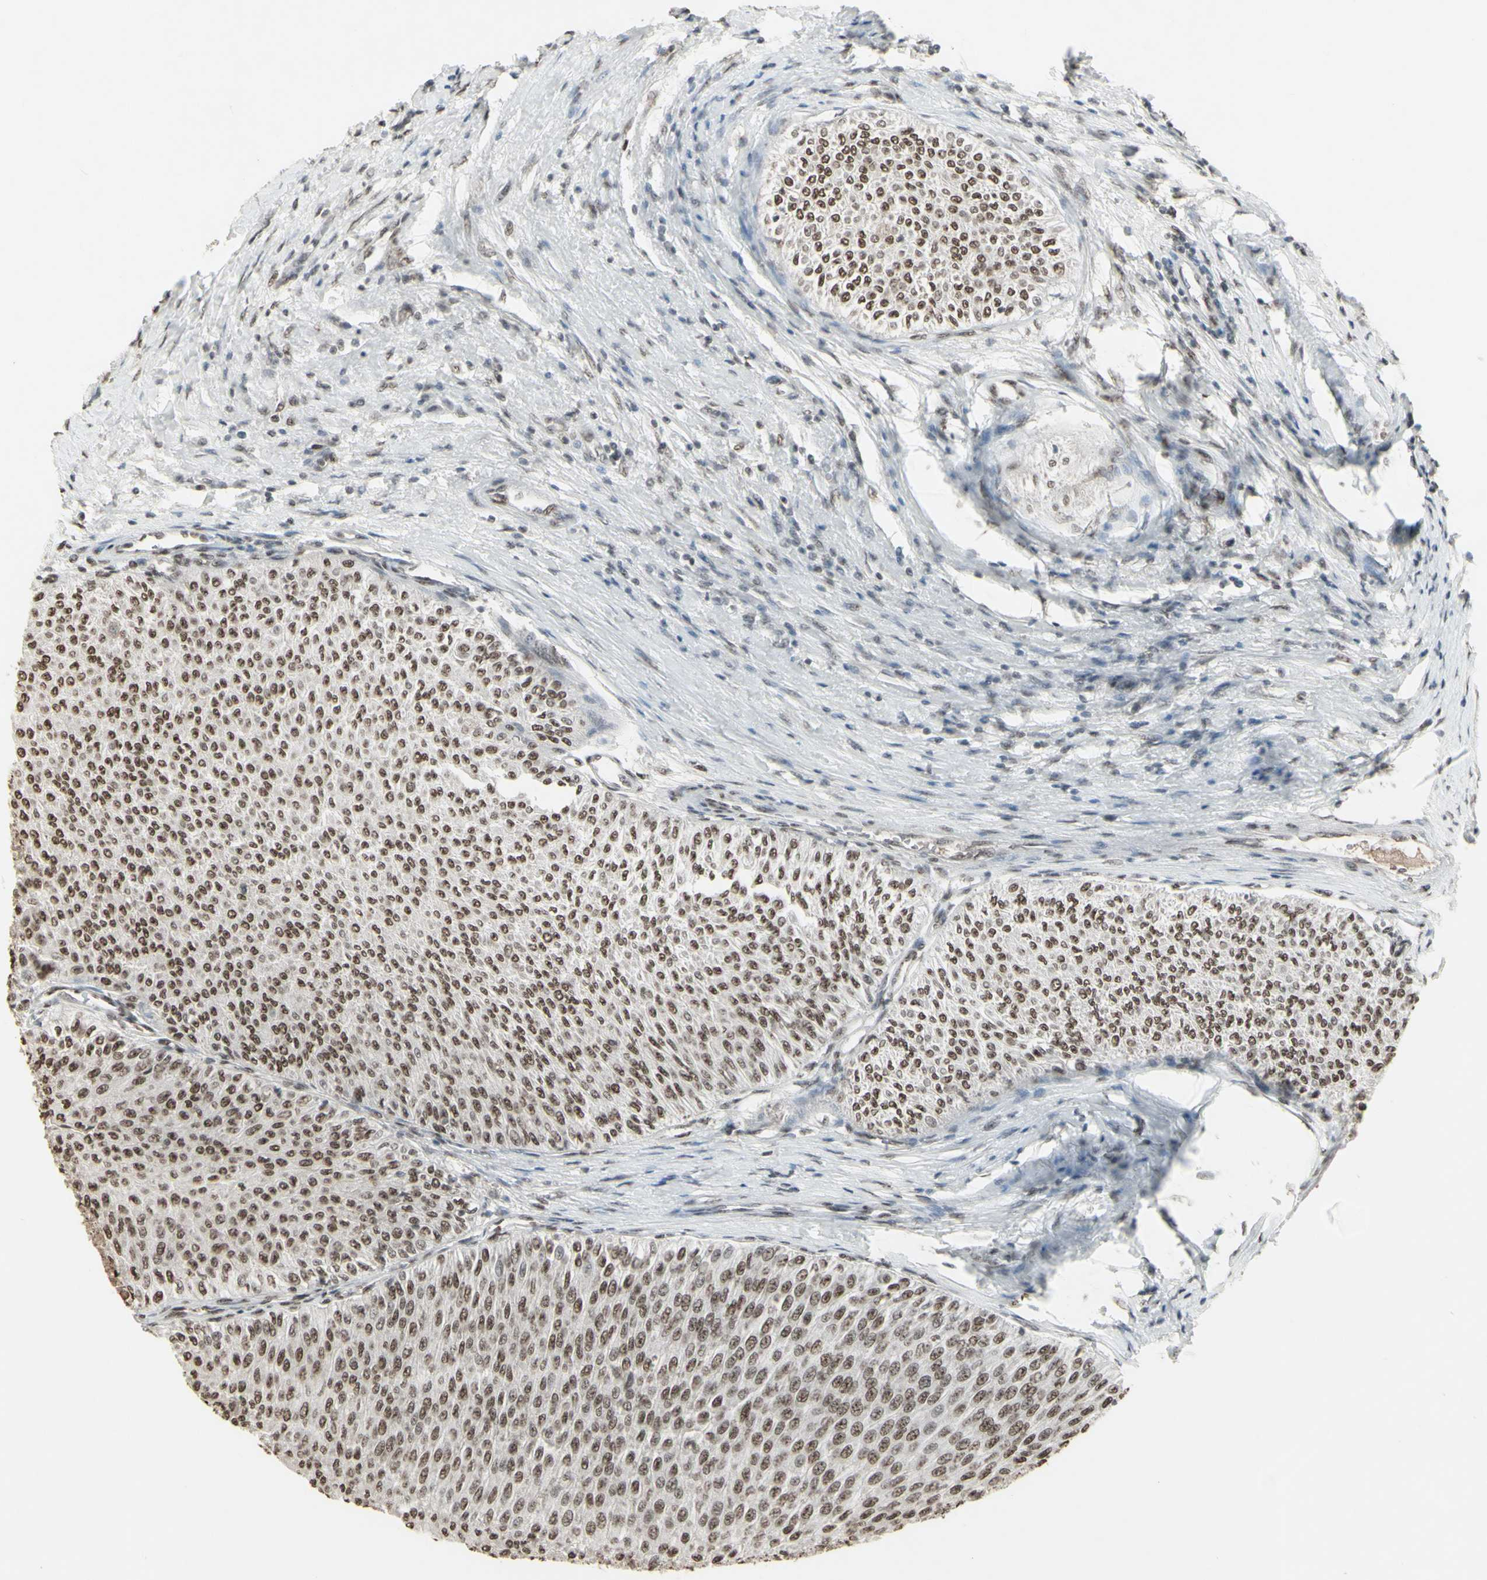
{"staining": {"intensity": "moderate", "quantity": ">75%", "location": "nuclear"}, "tissue": "urothelial cancer", "cell_type": "Tumor cells", "image_type": "cancer", "snomed": [{"axis": "morphology", "description": "Urothelial carcinoma, Low grade"}, {"axis": "topography", "description": "Urinary bladder"}], "caption": "Immunohistochemical staining of human urothelial carcinoma (low-grade) shows medium levels of moderate nuclear positivity in about >75% of tumor cells. (IHC, brightfield microscopy, high magnification).", "gene": "TRIM28", "patient": {"sex": "male", "age": 78}}